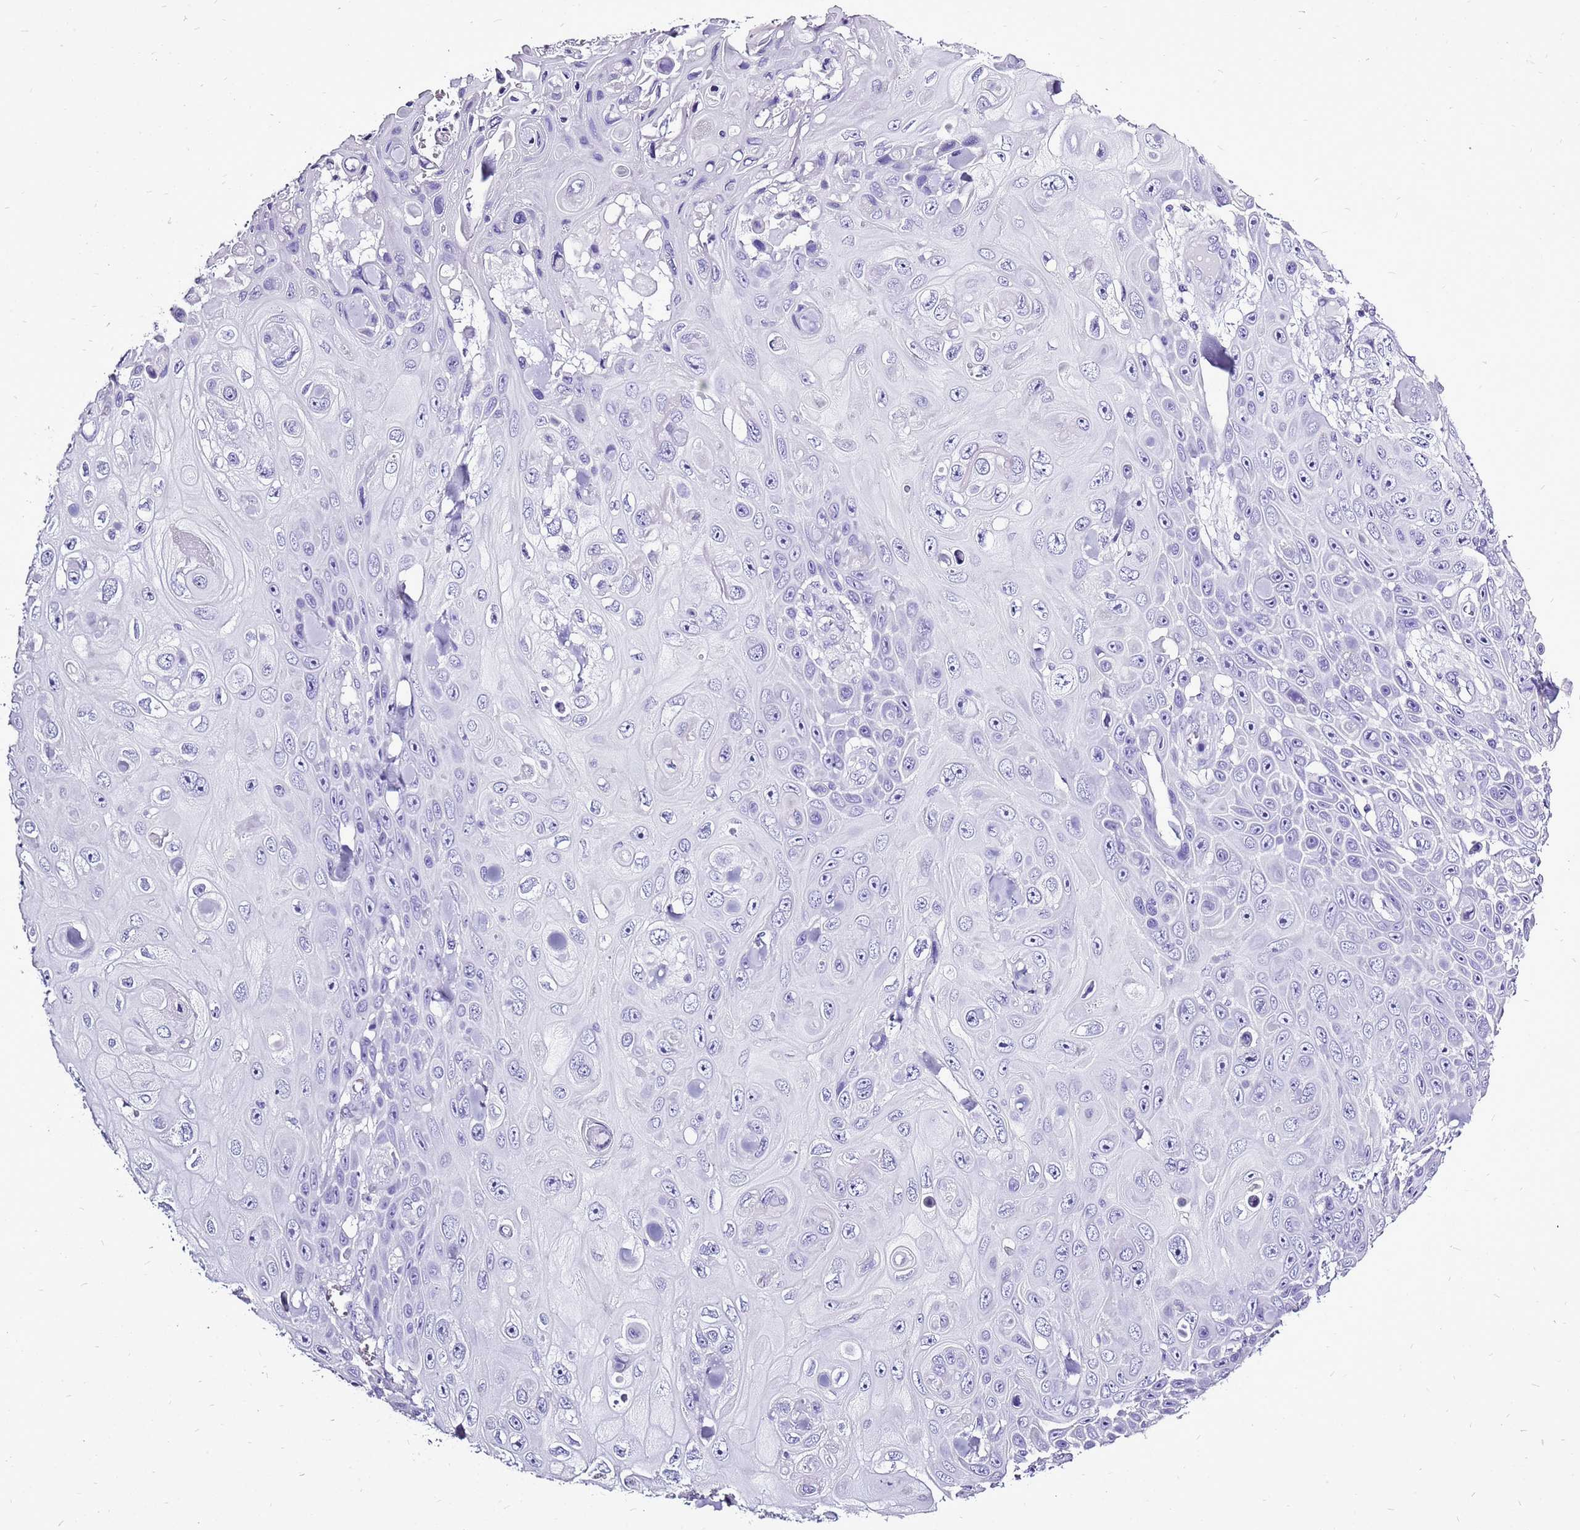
{"staining": {"intensity": "negative", "quantity": "none", "location": "none"}, "tissue": "skin cancer", "cell_type": "Tumor cells", "image_type": "cancer", "snomed": [{"axis": "morphology", "description": "Squamous cell carcinoma, NOS"}, {"axis": "topography", "description": "Skin"}], "caption": "An immunohistochemistry (IHC) histopathology image of skin cancer is shown. There is no staining in tumor cells of skin cancer.", "gene": "ACSS3", "patient": {"sex": "male", "age": 82}}